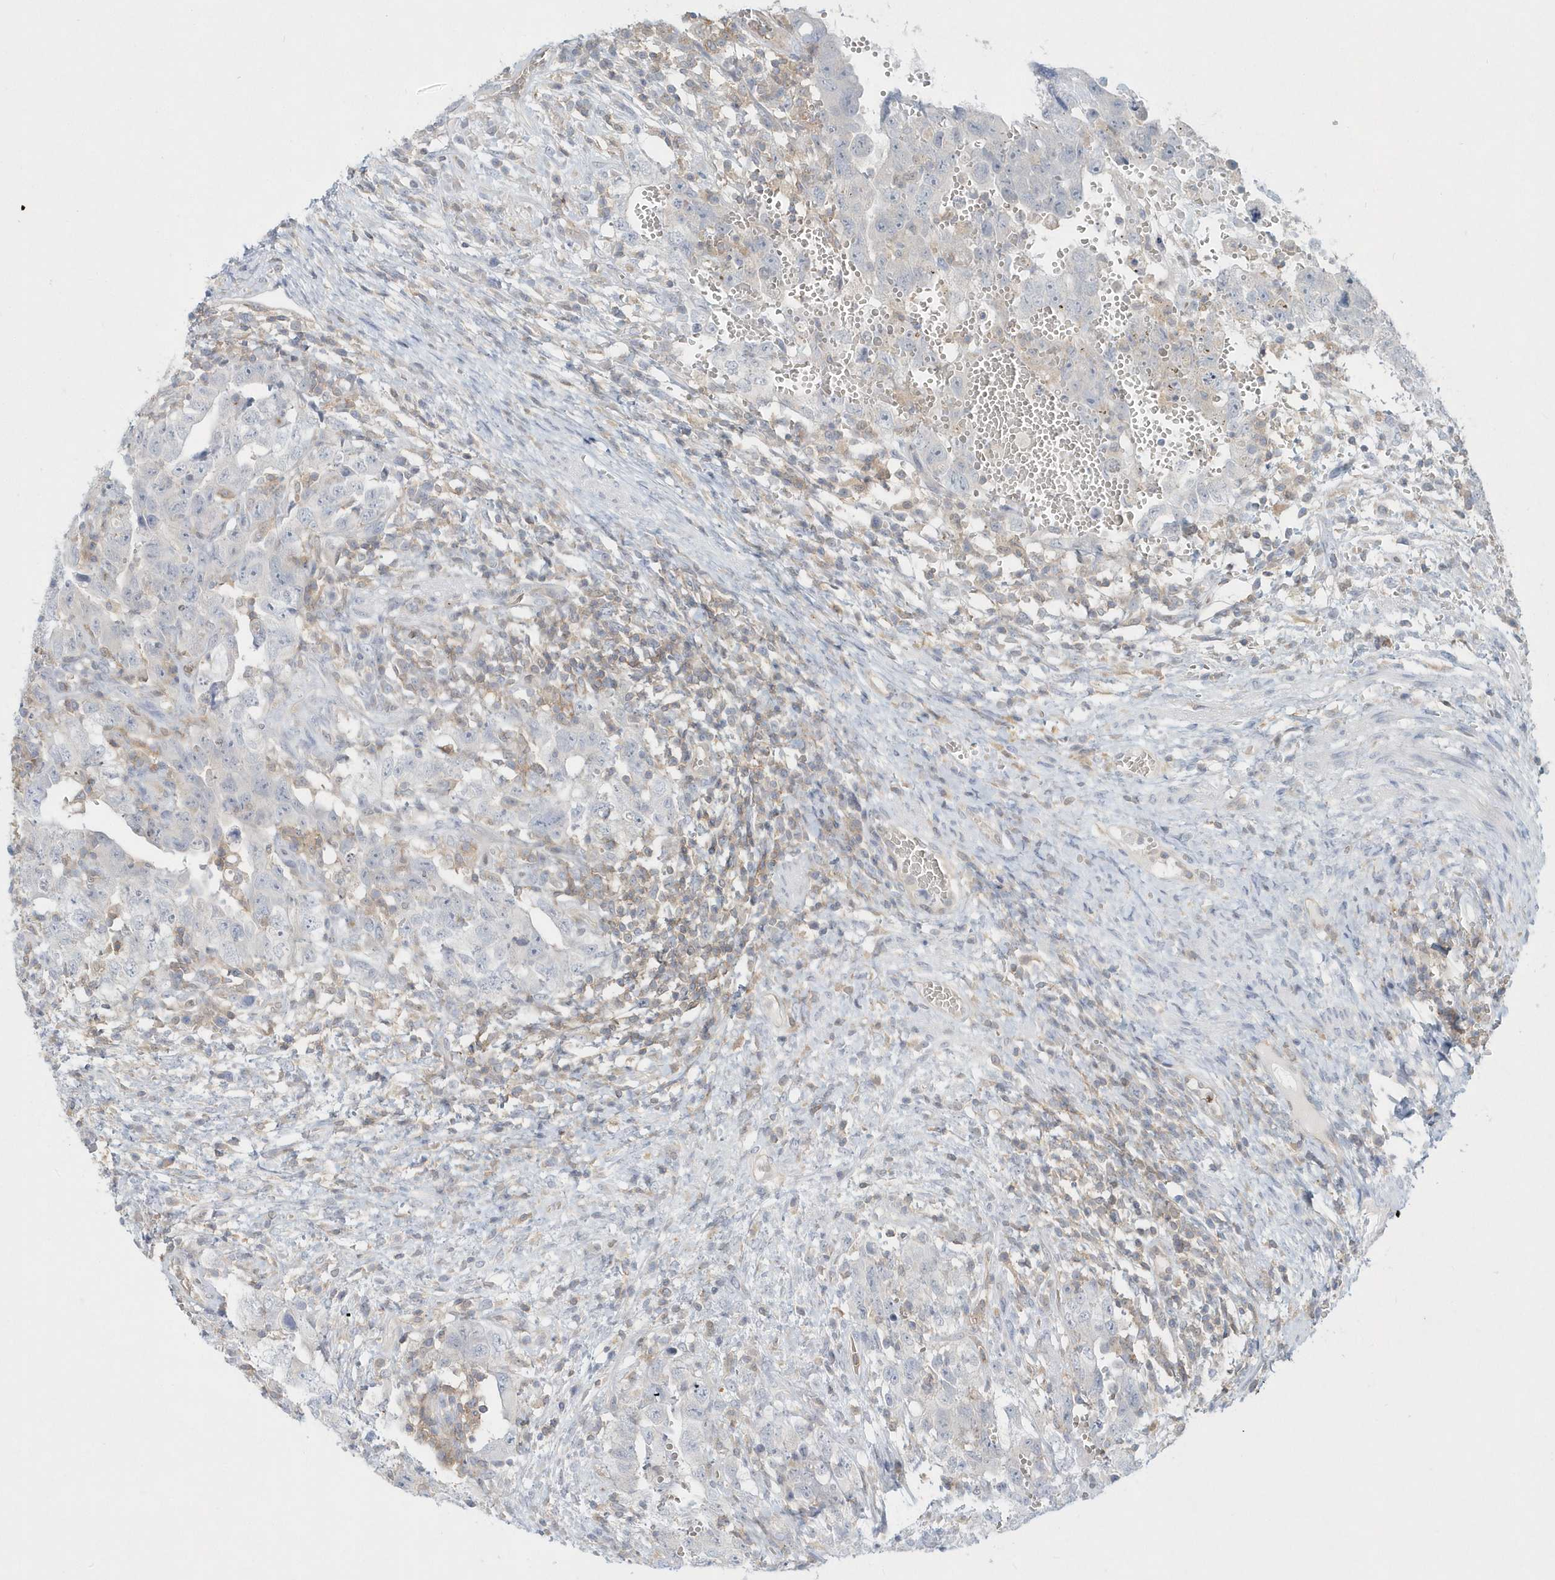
{"staining": {"intensity": "negative", "quantity": "none", "location": "none"}, "tissue": "testis cancer", "cell_type": "Tumor cells", "image_type": "cancer", "snomed": [{"axis": "morphology", "description": "Carcinoma, Embryonal, NOS"}, {"axis": "topography", "description": "Testis"}], "caption": "The photomicrograph reveals no significant staining in tumor cells of embryonal carcinoma (testis).", "gene": "RNF7", "patient": {"sex": "male", "age": 26}}